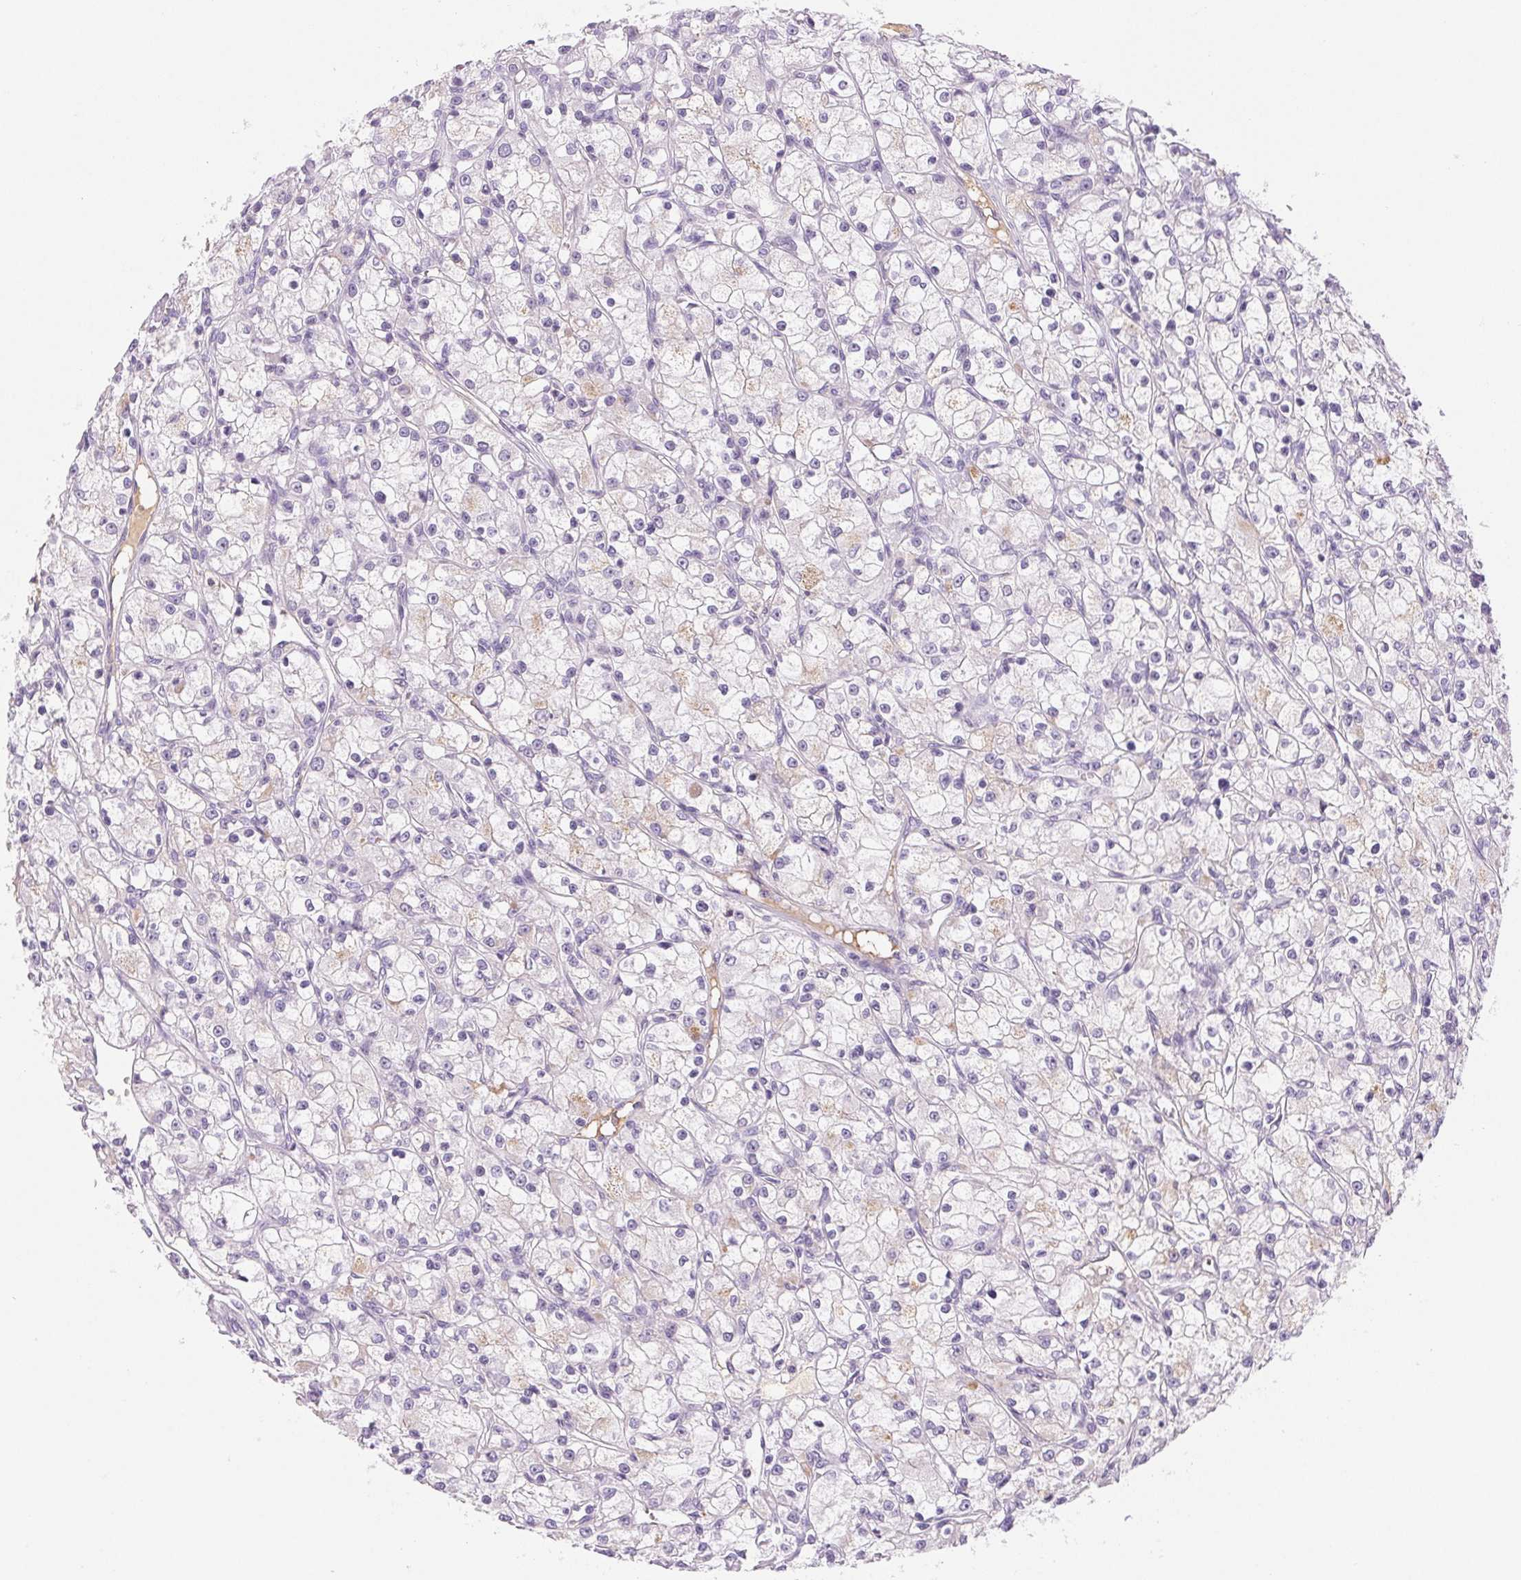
{"staining": {"intensity": "negative", "quantity": "none", "location": "none"}, "tissue": "renal cancer", "cell_type": "Tumor cells", "image_type": "cancer", "snomed": [{"axis": "morphology", "description": "Adenocarcinoma, NOS"}, {"axis": "topography", "description": "Kidney"}], "caption": "An immunohistochemistry micrograph of renal adenocarcinoma is shown. There is no staining in tumor cells of renal adenocarcinoma. (DAB (3,3'-diaminobenzidine) immunohistochemistry, high magnification).", "gene": "IFIT1B", "patient": {"sex": "female", "age": 59}}